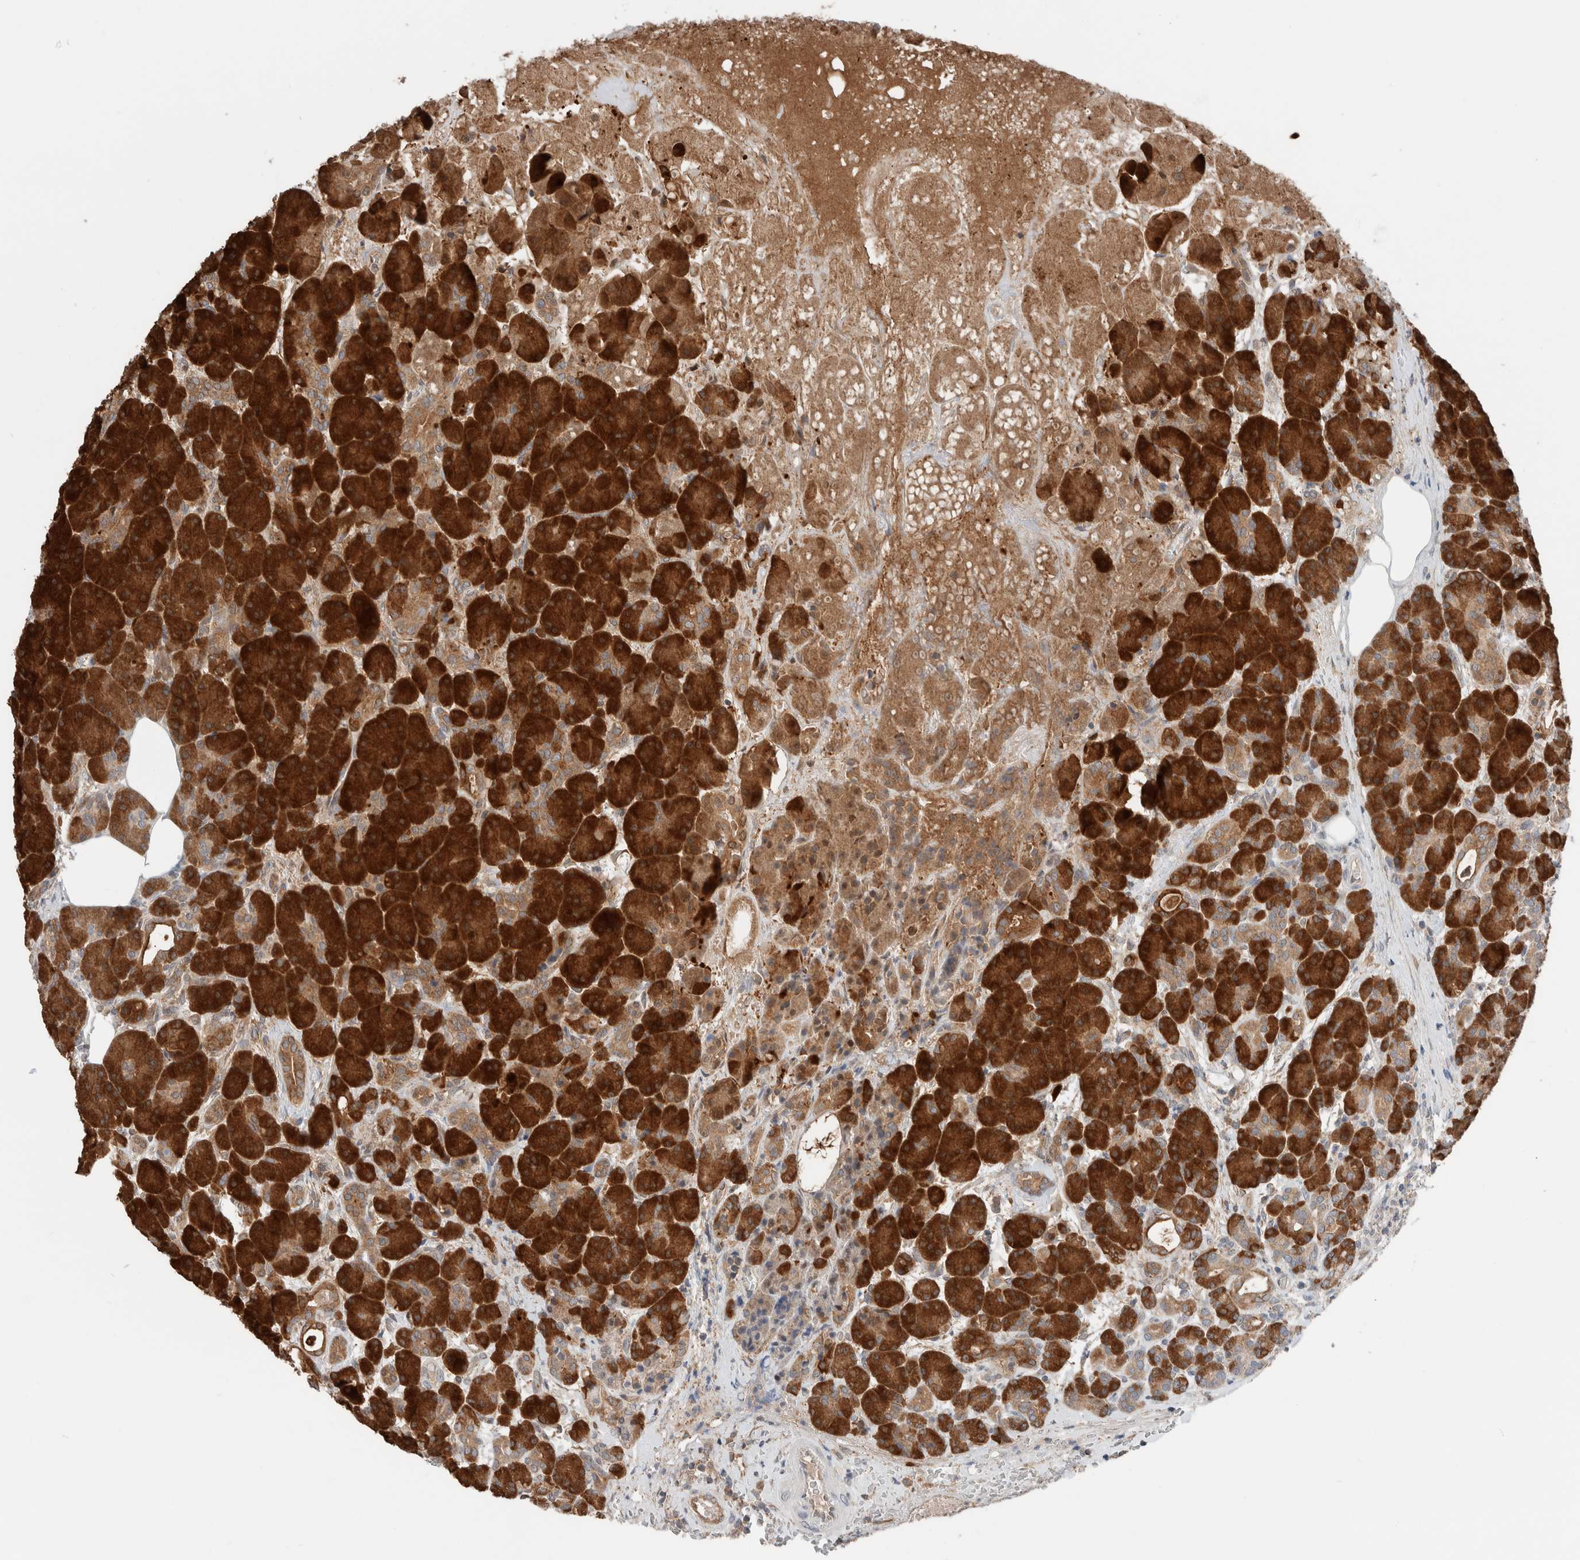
{"staining": {"intensity": "strong", "quantity": ">75%", "location": "cytoplasmic/membranous"}, "tissue": "pancreas", "cell_type": "Exocrine glandular cells", "image_type": "normal", "snomed": [{"axis": "morphology", "description": "Normal tissue, NOS"}, {"axis": "topography", "description": "Pancreas"}], "caption": "Exocrine glandular cells reveal high levels of strong cytoplasmic/membranous staining in approximately >75% of cells in normal human pancreas. The staining is performed using DAB brown chromogen to label protein expression. The nuclei are counter-stained blue using hematoxylin.", "gene": "XPNPEP1", "patient": {"sex": "male", "age": 63}}